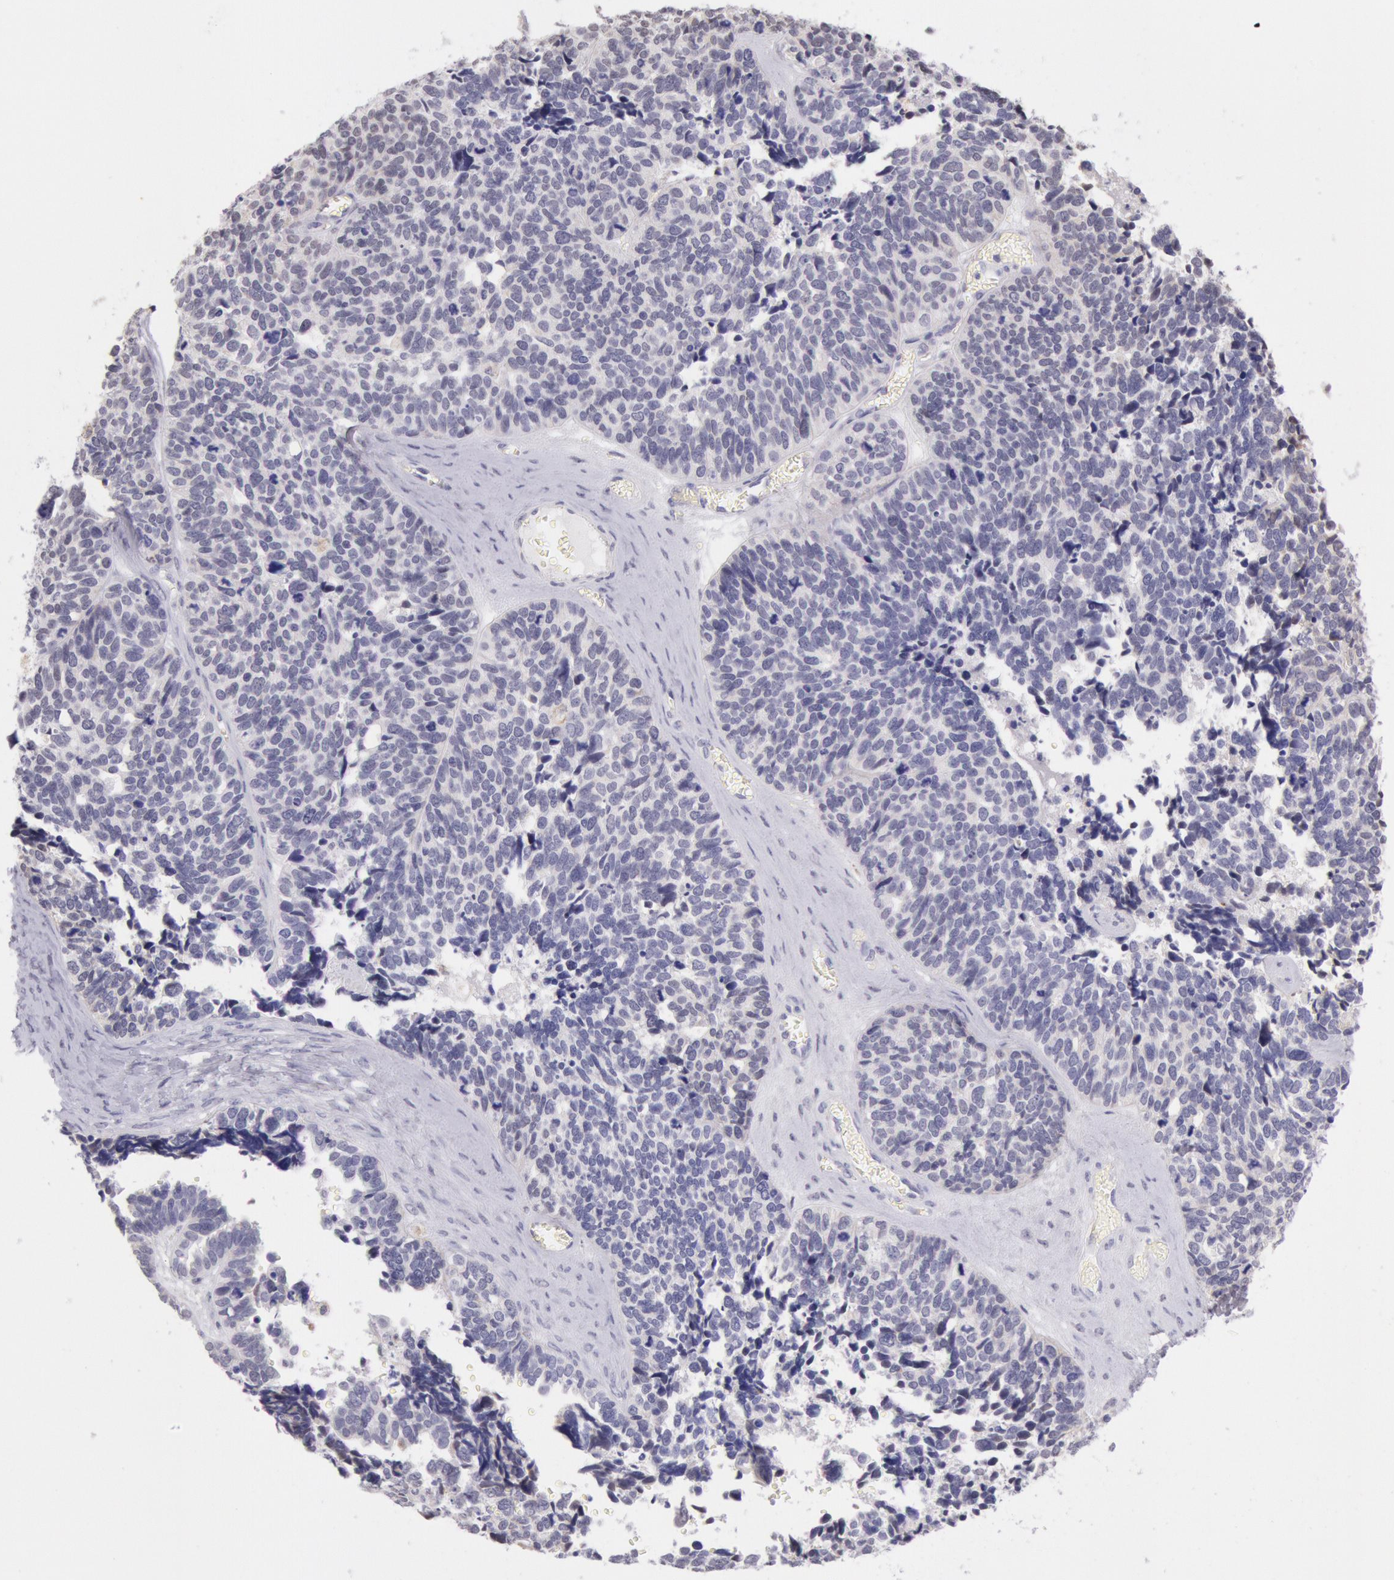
{"staining": {"intensity": "weak", "quantity": "25%-75%", "location": "cytoplasmic/membranous"}, "tissue": "ovarian cancer", "cell_type": "Tumor cells", "image_type": "cancer", "snomed": [{"axis": "morphology", "description": "Cystadenocarcinoma, serous, NOS"}, {"axis": "topography", "description": "Ovary"}], "caption": "The histopathology image reveals a brown stain indicating the presence of a protein in the cytoplasmic/membranous of tumor cells in serous cystadenocarcinoma (ovarian). The staining was performed using DAB (3,3'-diaminobenzidine), with brown indicating positive protein expression. Nuclei are stained blue with hematoxylin.", "gene": "FRMD6", "patient": {"sex": "female", "age": 77}}